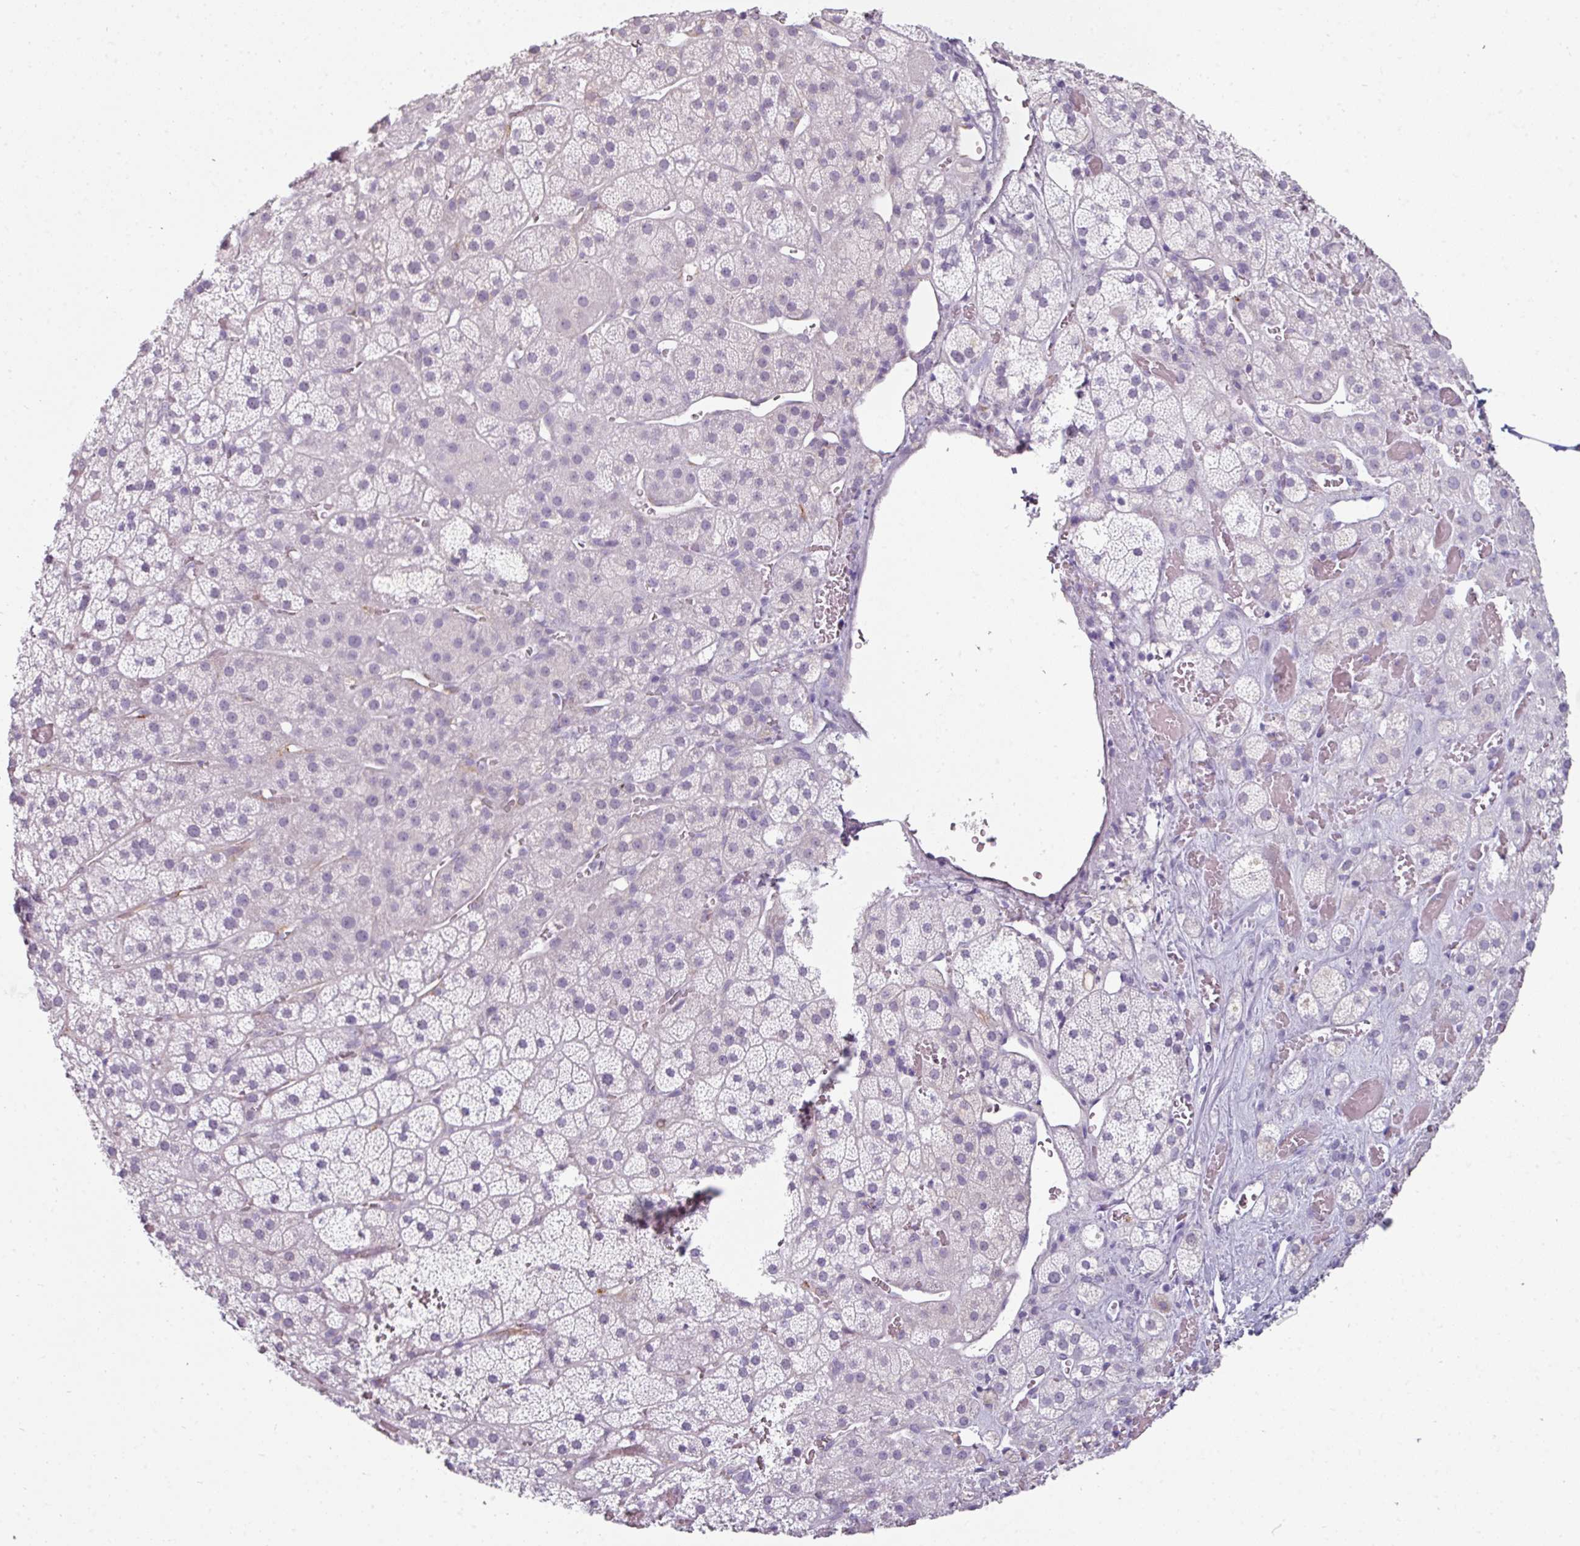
{"staining": {"intensity": "negative", "quantity": "none", "location": "none"}, "tissue": "adrenal gland", "cell_type": "Glandular cells", "image_type": "normal", "snomed": [{"axis": "morphology", "description": "Normal tissue, NOS"}, {"axis": "topography", "description": "Adrenal gland"}], "caption": "Immunohistochemical staining of normal human adrenal gland shows no significant positivity in glandular cells. (DAB immunohistochemistry visualized using brightfield microscopy, high magnification).", "gene": "EYA3", "patient": {"sex": "male", "age": 57}}